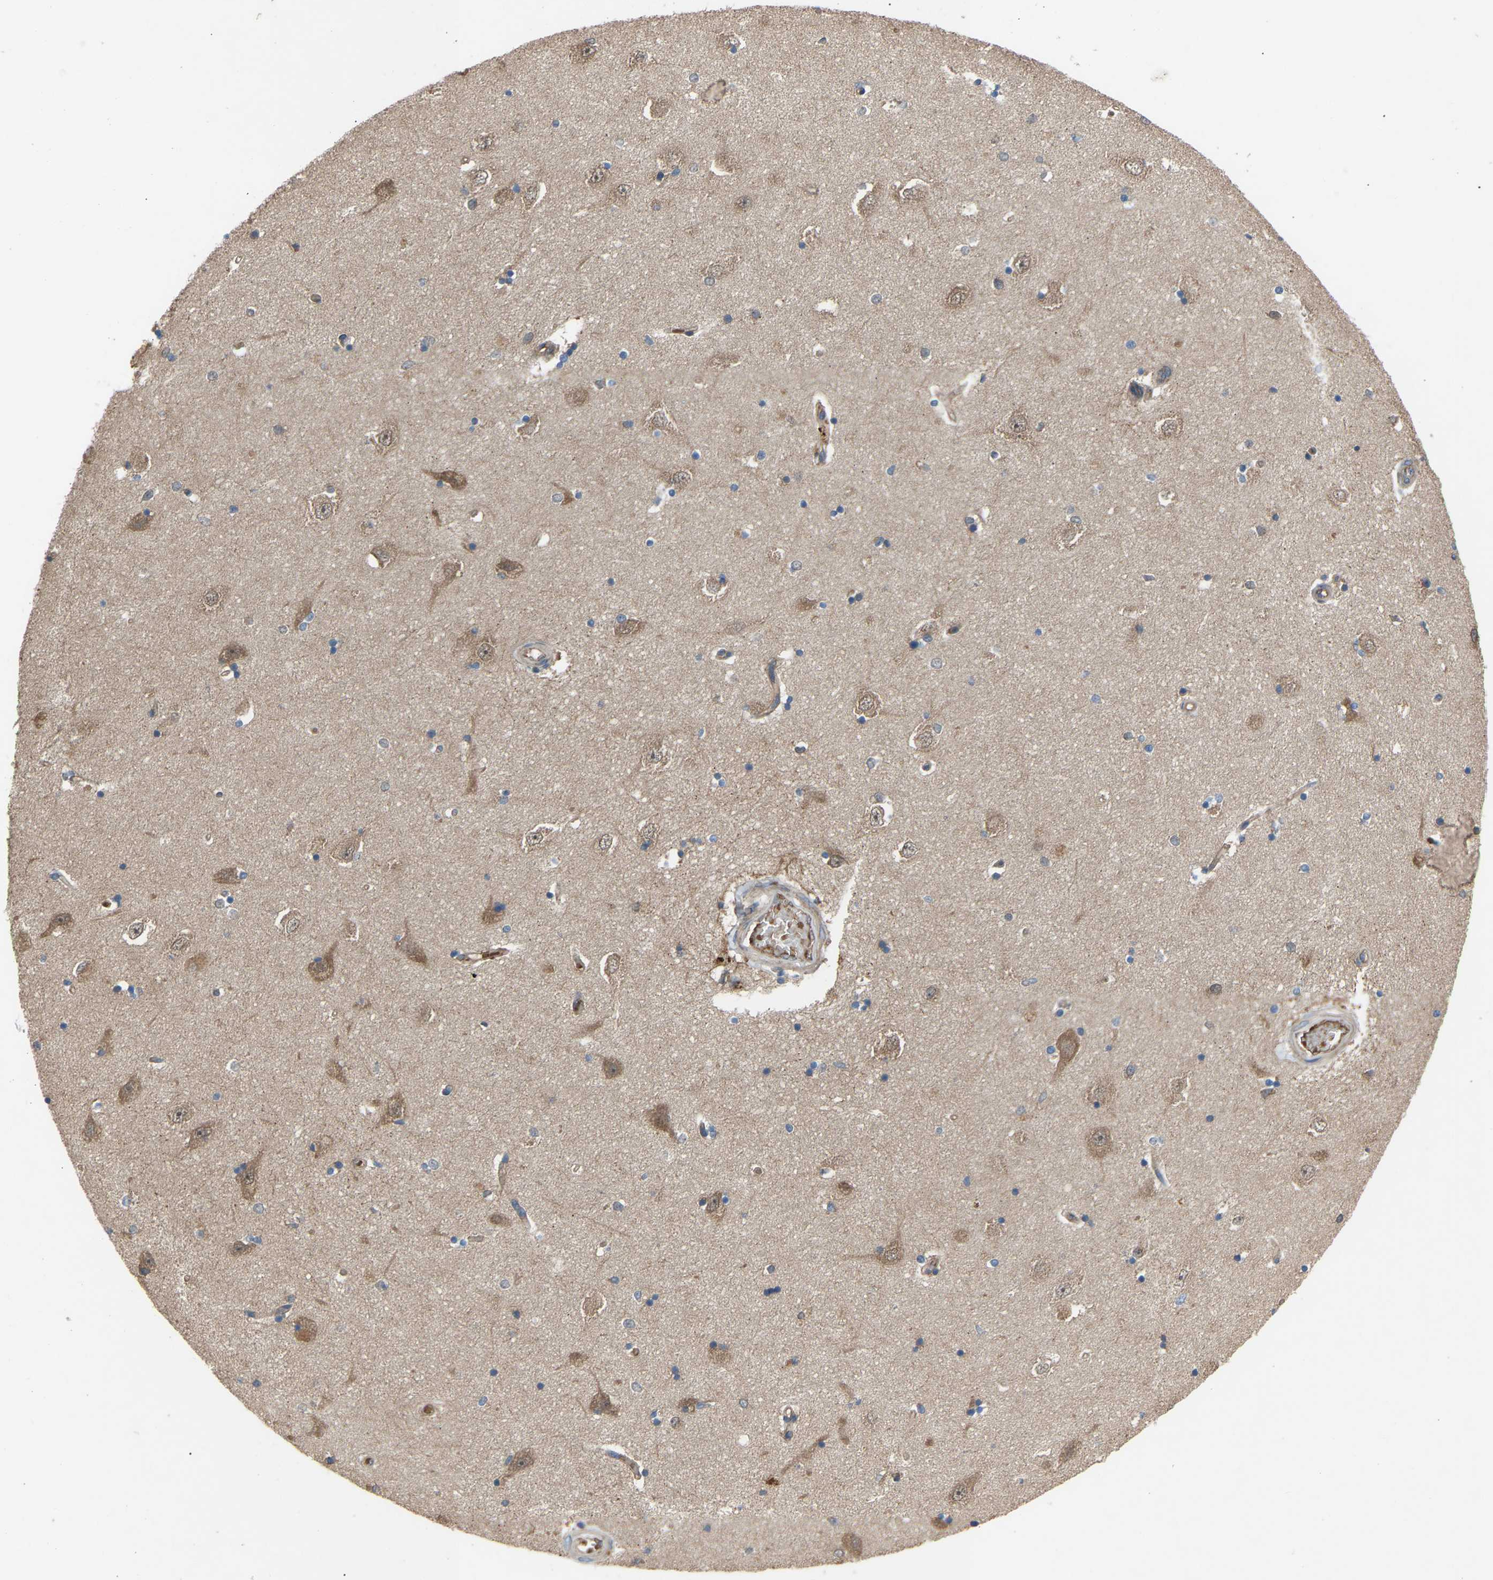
{"staining": {"intensity": "negative", "quantity": "none", "location": "none"}, "tissue": "hippocampus", "cell_type": "Glial cells", "image_type": "normal", "snomed": [{"axis": "morphology", "description": "Normal tissue, NOS"}, {"axis": "topography", "description": "Hippocampus"}], "caption": "The histopathology image exhibits no staining of glial cells in unremarkable hippocampus. Brightfield microscopy of immunohistochemistry stained with DAB (brown) and hematoxylin (blue), captured at high magnification.", "gene": "GAS2L1", "patient": {"sex": "male", "age": 45}}